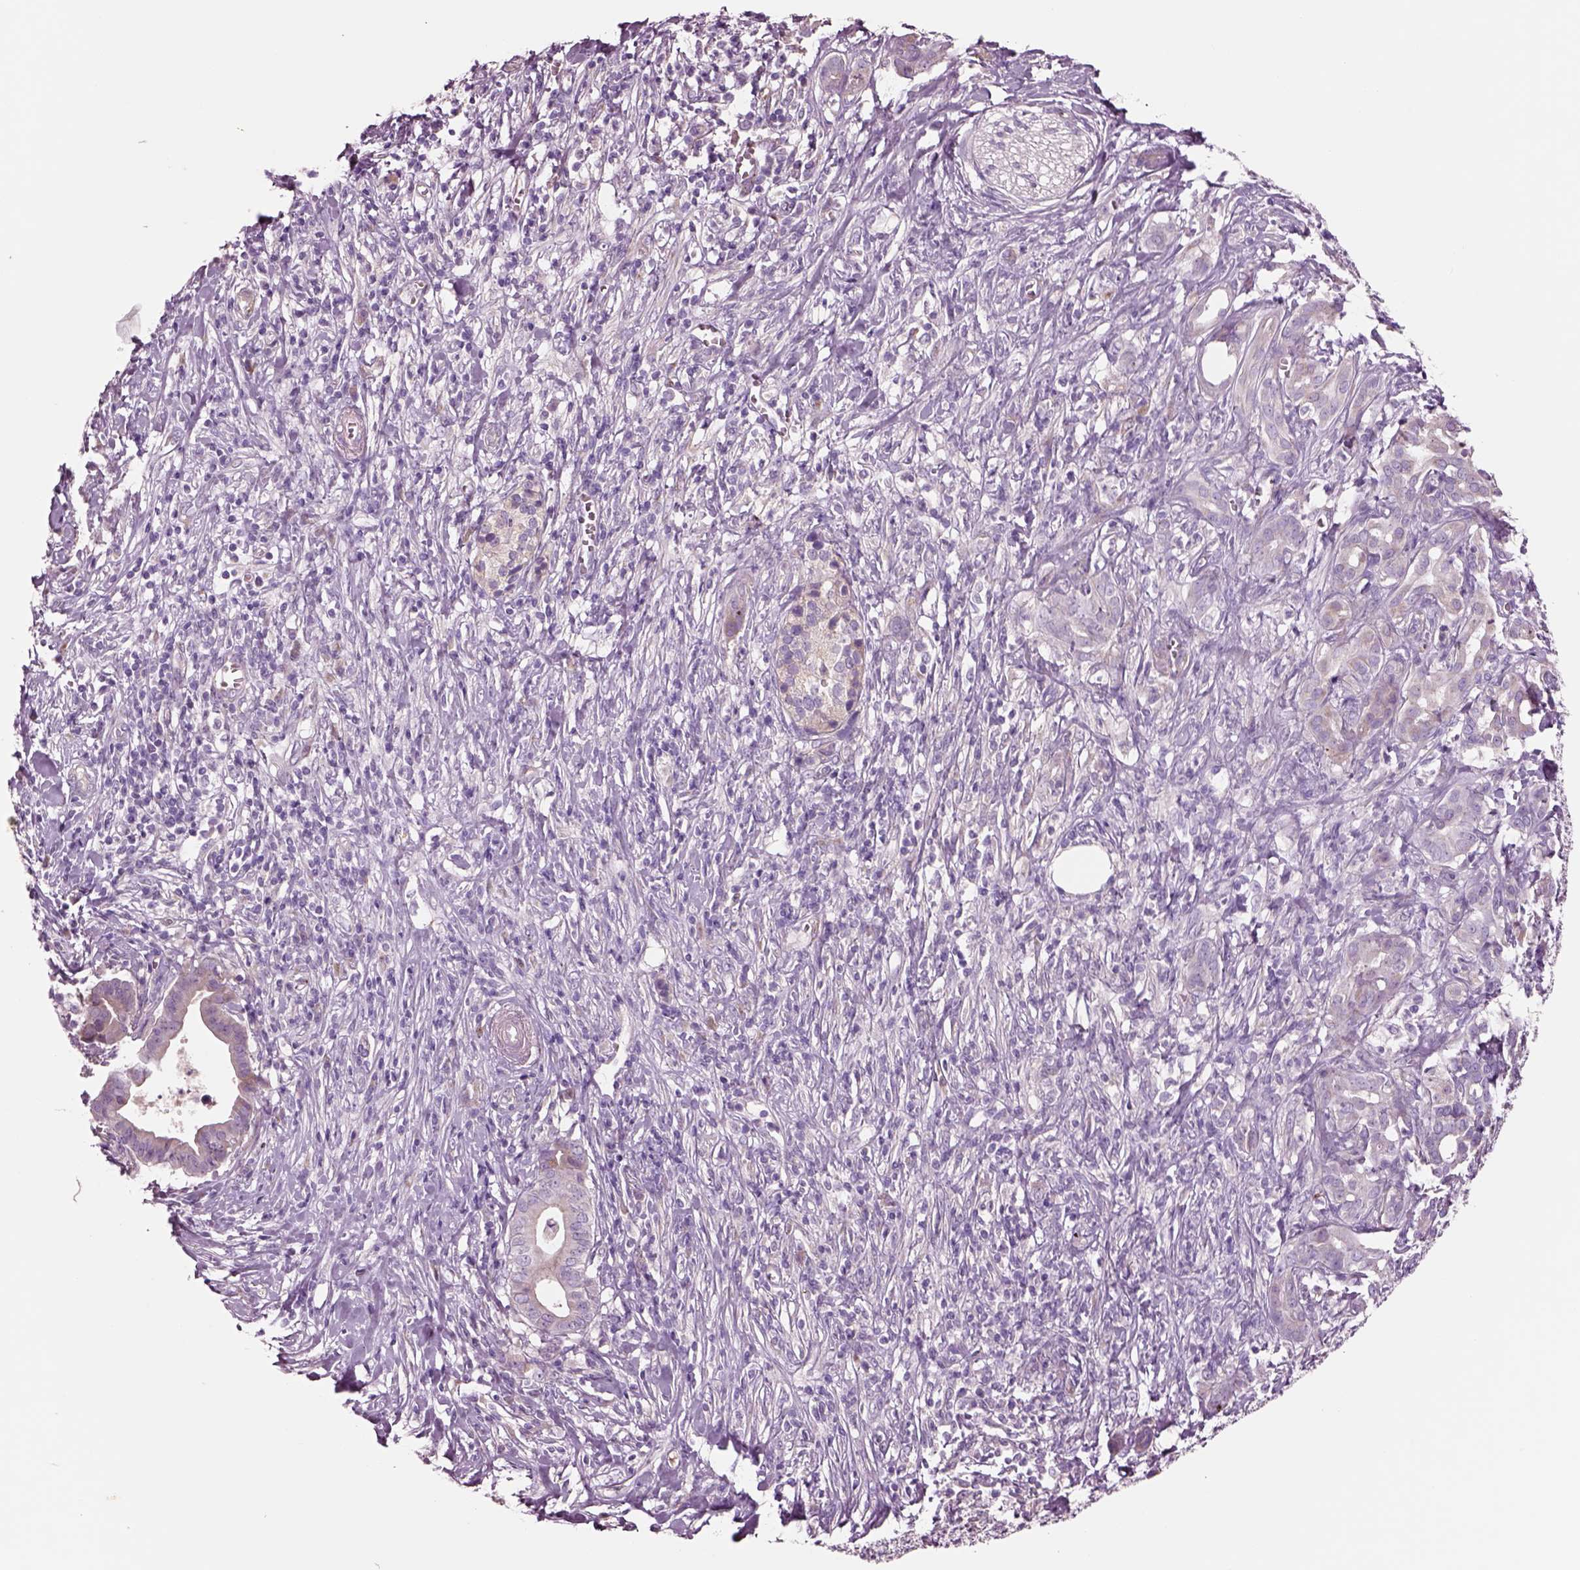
{"staining": {"intensity": "negative", "quantity": "none", "location": "none"}, "tissue": "pancreatic cancer", "cell_type": "Tumor cells", "image_type": "cancer", "snomed": [{"axis": "morphology", "description": "Adenocarcinoma, NOS"}, {"axis": "topography", "description": "Pancreas"}], "caption": "Tumor cells are negative for brown protein staining in pancreatic cancer. The staining was performed using DAB (3,3'-diaminobenzidine) to visualize the protein expression in brown, while the nuclei were stained in blue with hematoxylin (Magnification: 20x).", "gene": "PLPP7", "patient": {"sex": "male", "age": 61}}